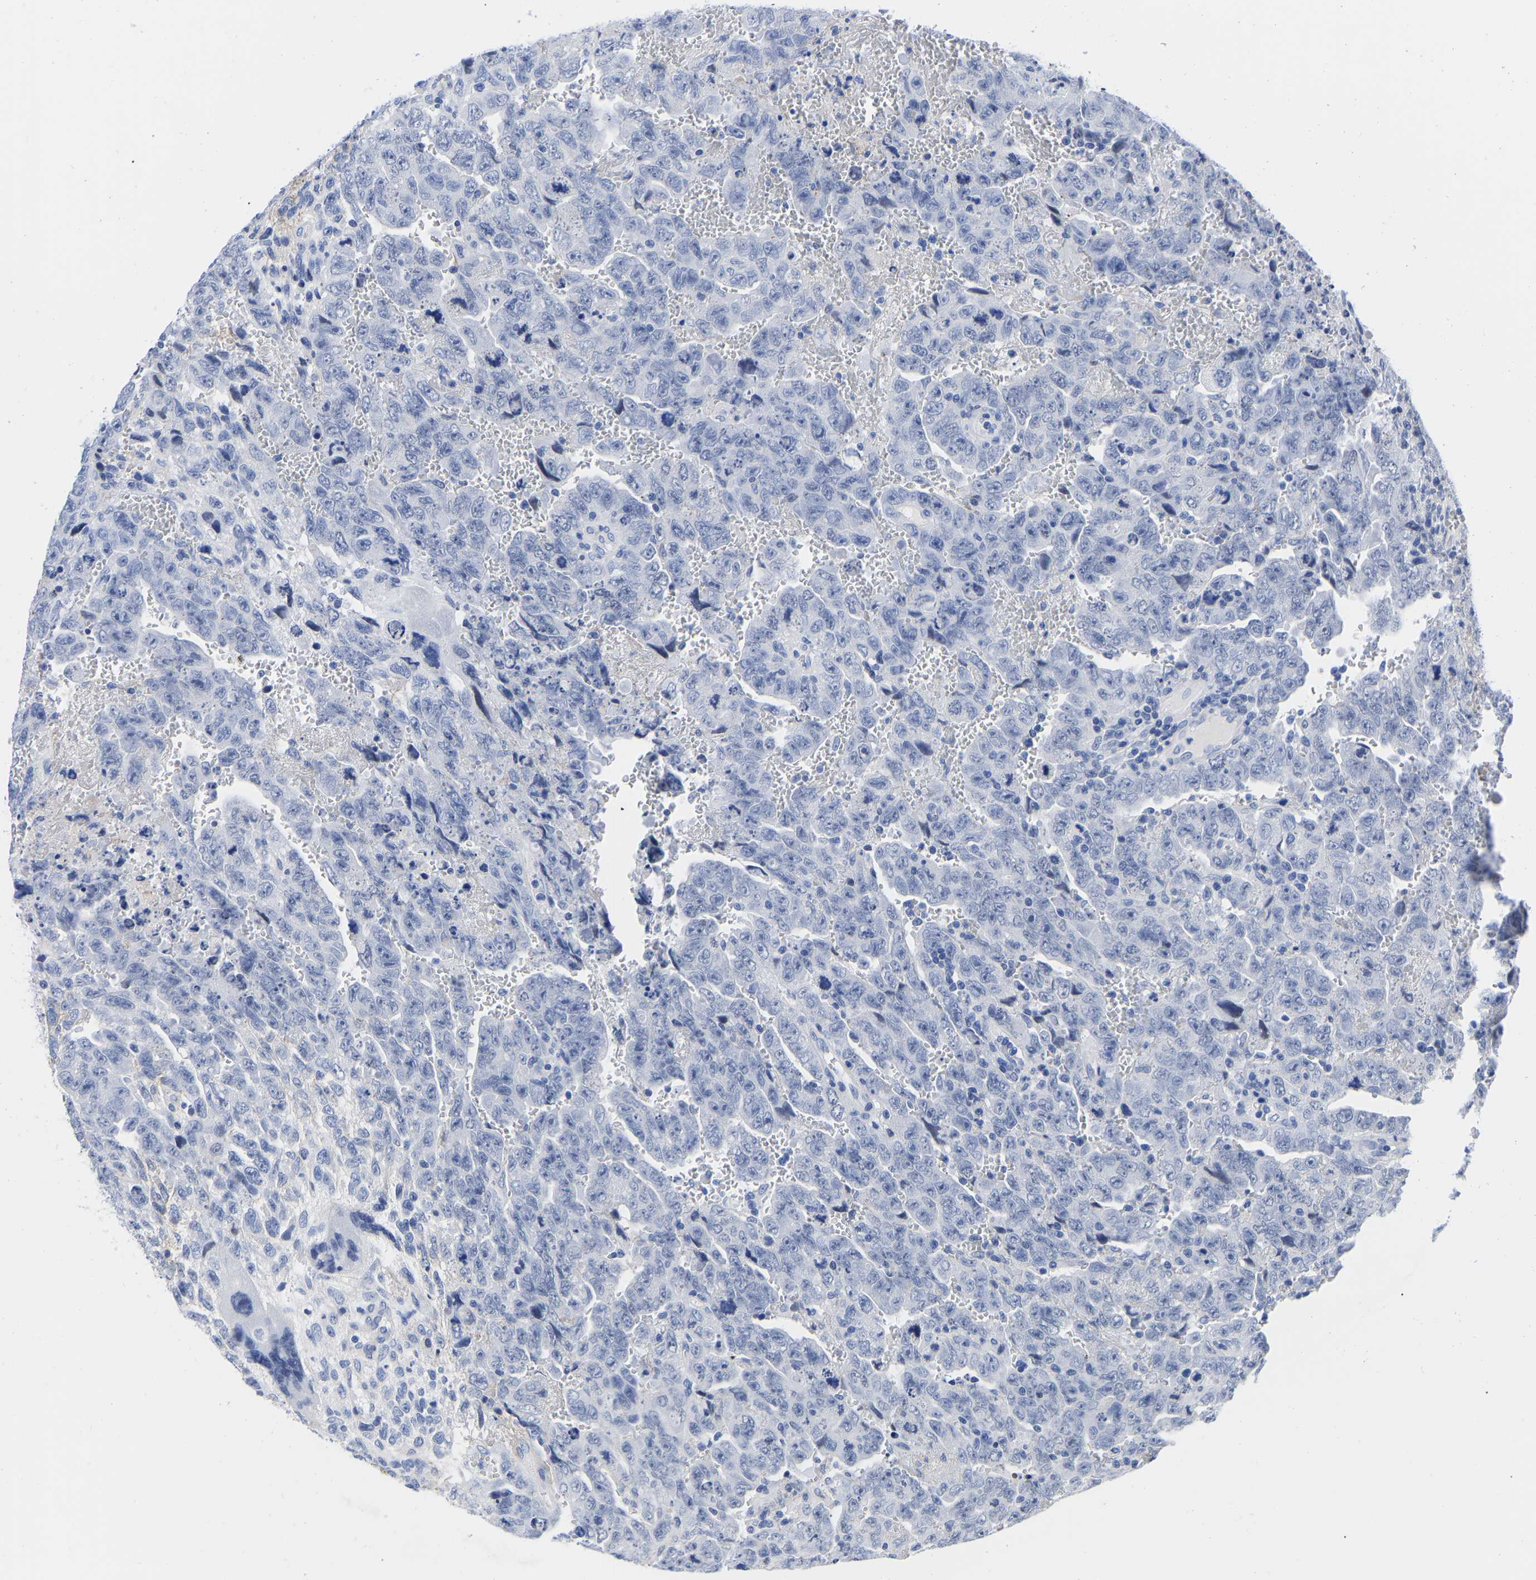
{"staining": {"intensity": "negative", "quantity": "none", "location": "none"}, "tissue": "testis cancer", "cell_type": "Tumor cells", "image_type": "cancer", "snomed": [{"axis": "morphology", "description": "Carcinoma, Embryonal, NOS"}, {"axis": "topography", "description": "Testis"}], "caption": "This is an immunohistochemistry image of testis cancer (embryonal carcinoma). There is no staining in tumor cells.", "gene": "GPA33", "patient": {"sex": "male", "age": 28}}